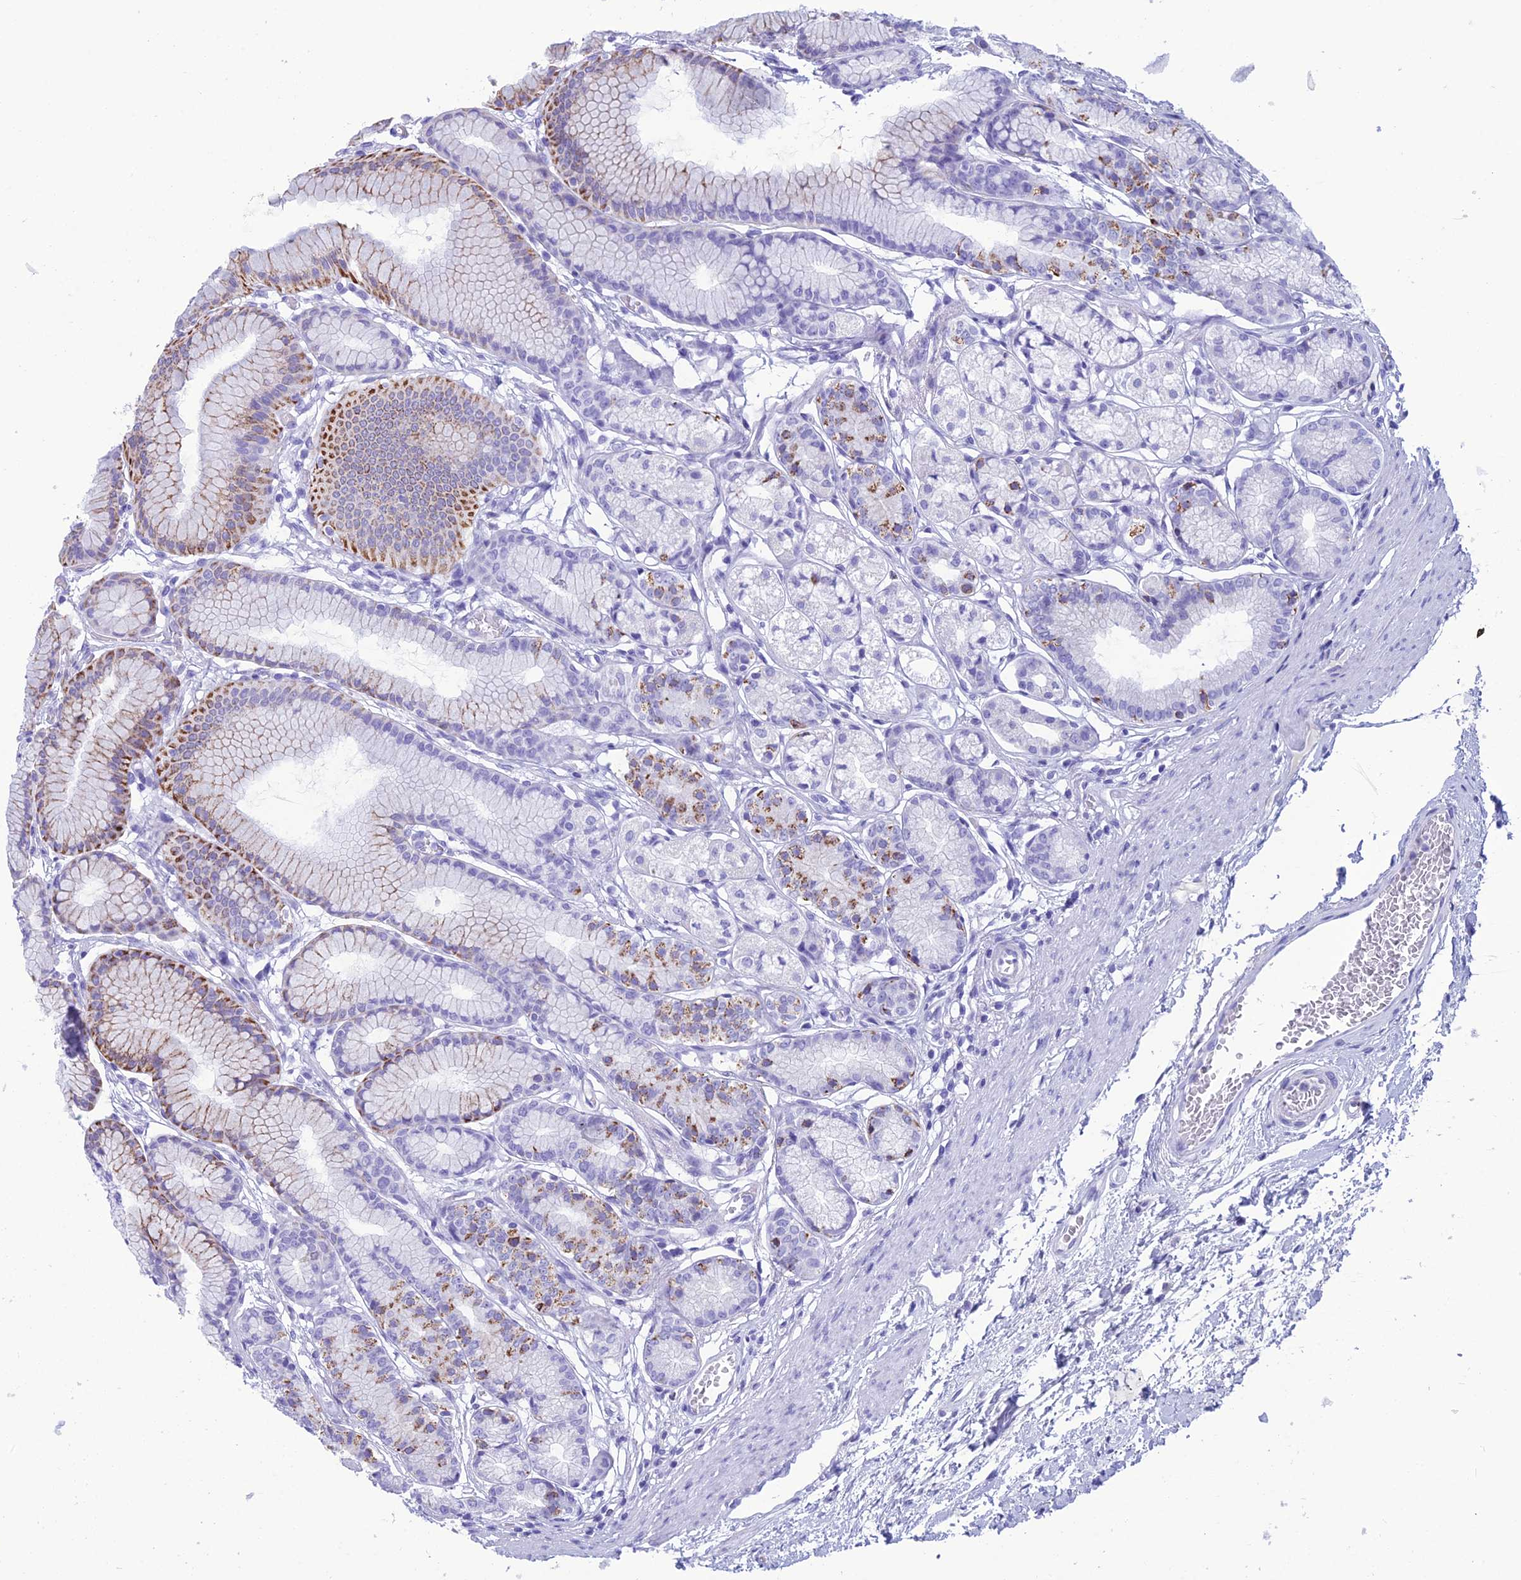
{"staining": {"intensity": "moderate", "quantity": "<25%", "location": "cytoplasmic/membranous"}, "tissue": "stomach", "cell_type": "Glandular cells", "image_type": "normal", "snomed": [{"axis": "morphology", "description": "Normal tissue, NOS"}, {"axis": "morphology", "description": "Adenocarcinoma, NOS"}, {"axis": "morphology", "description": "Adenocarcinoma, High grade"}, {"axis": "topography", "description": "Stomach, upper"}, {"axis": "topography", "description": "Stomach"}], "caption": "Approximately <25% of glandular cells in normal human stomach show moderate cytoplasmic/membranous protein expression as visualized by brown immunohistochemical staining.", "gene": "TRAM1L1", "patient": {"sex": "female", "age": 65}}